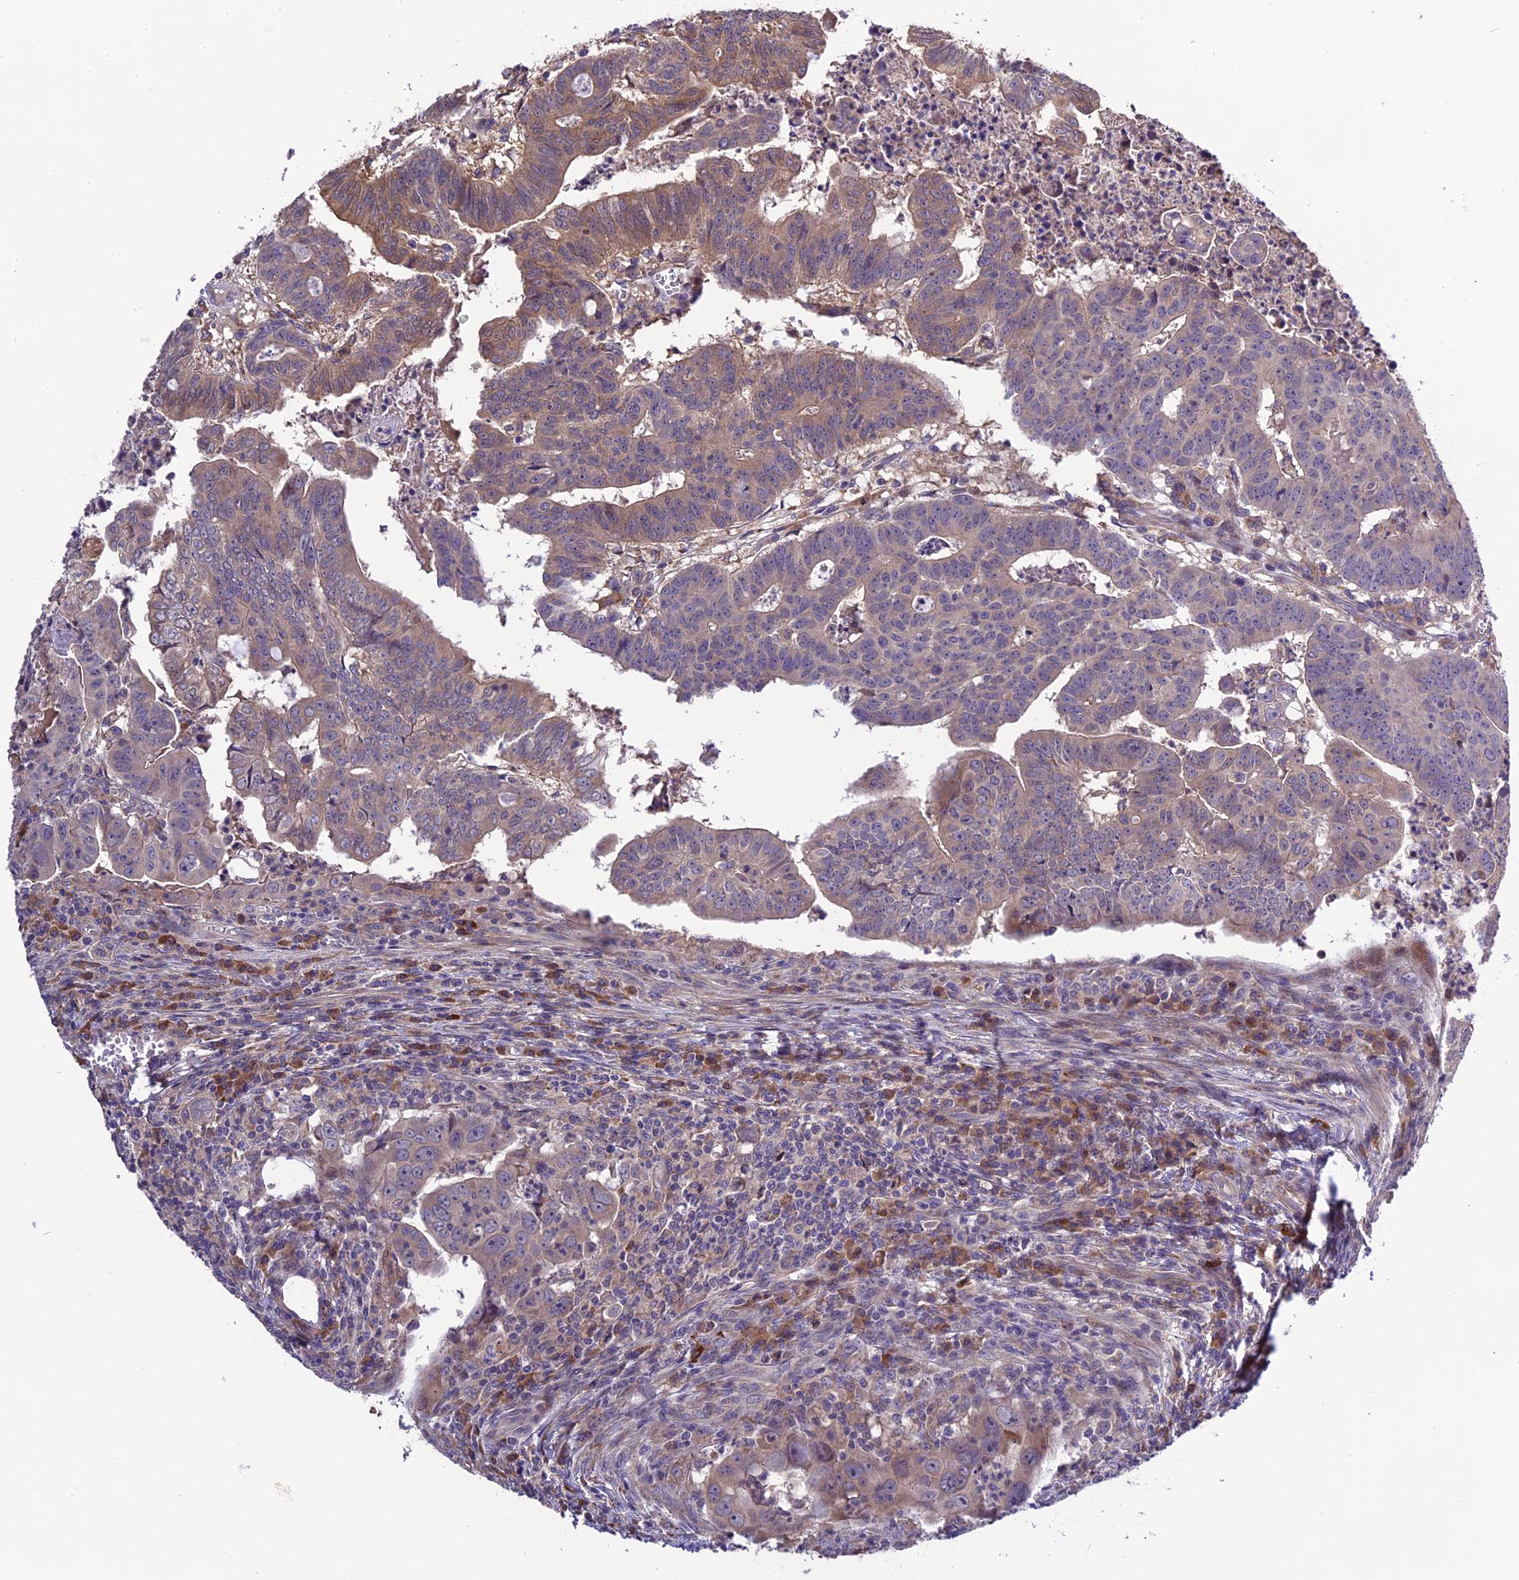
{"staining": {"intensity": "weak", "quantity": "25%-75%", "location": "cytoplasmic/membranous"}, "tissue": "colorectal cancer", "cell_type": "Tumor cells", "image_type": "cancer", "snomed": [{"axis": "morphology", "description": "Adenocarcinoma, NOS"}, {"axis": "topography", "description": "Rectum"}], "caption": "The image reveals staining of colorectal cancer (adenocarcinoma), revealing weak cytoplasmic/membranous protein staining (brown color) within tumor cells.", "gene": "ABCC10", "patient": {"sex": "male", "age": 69}}